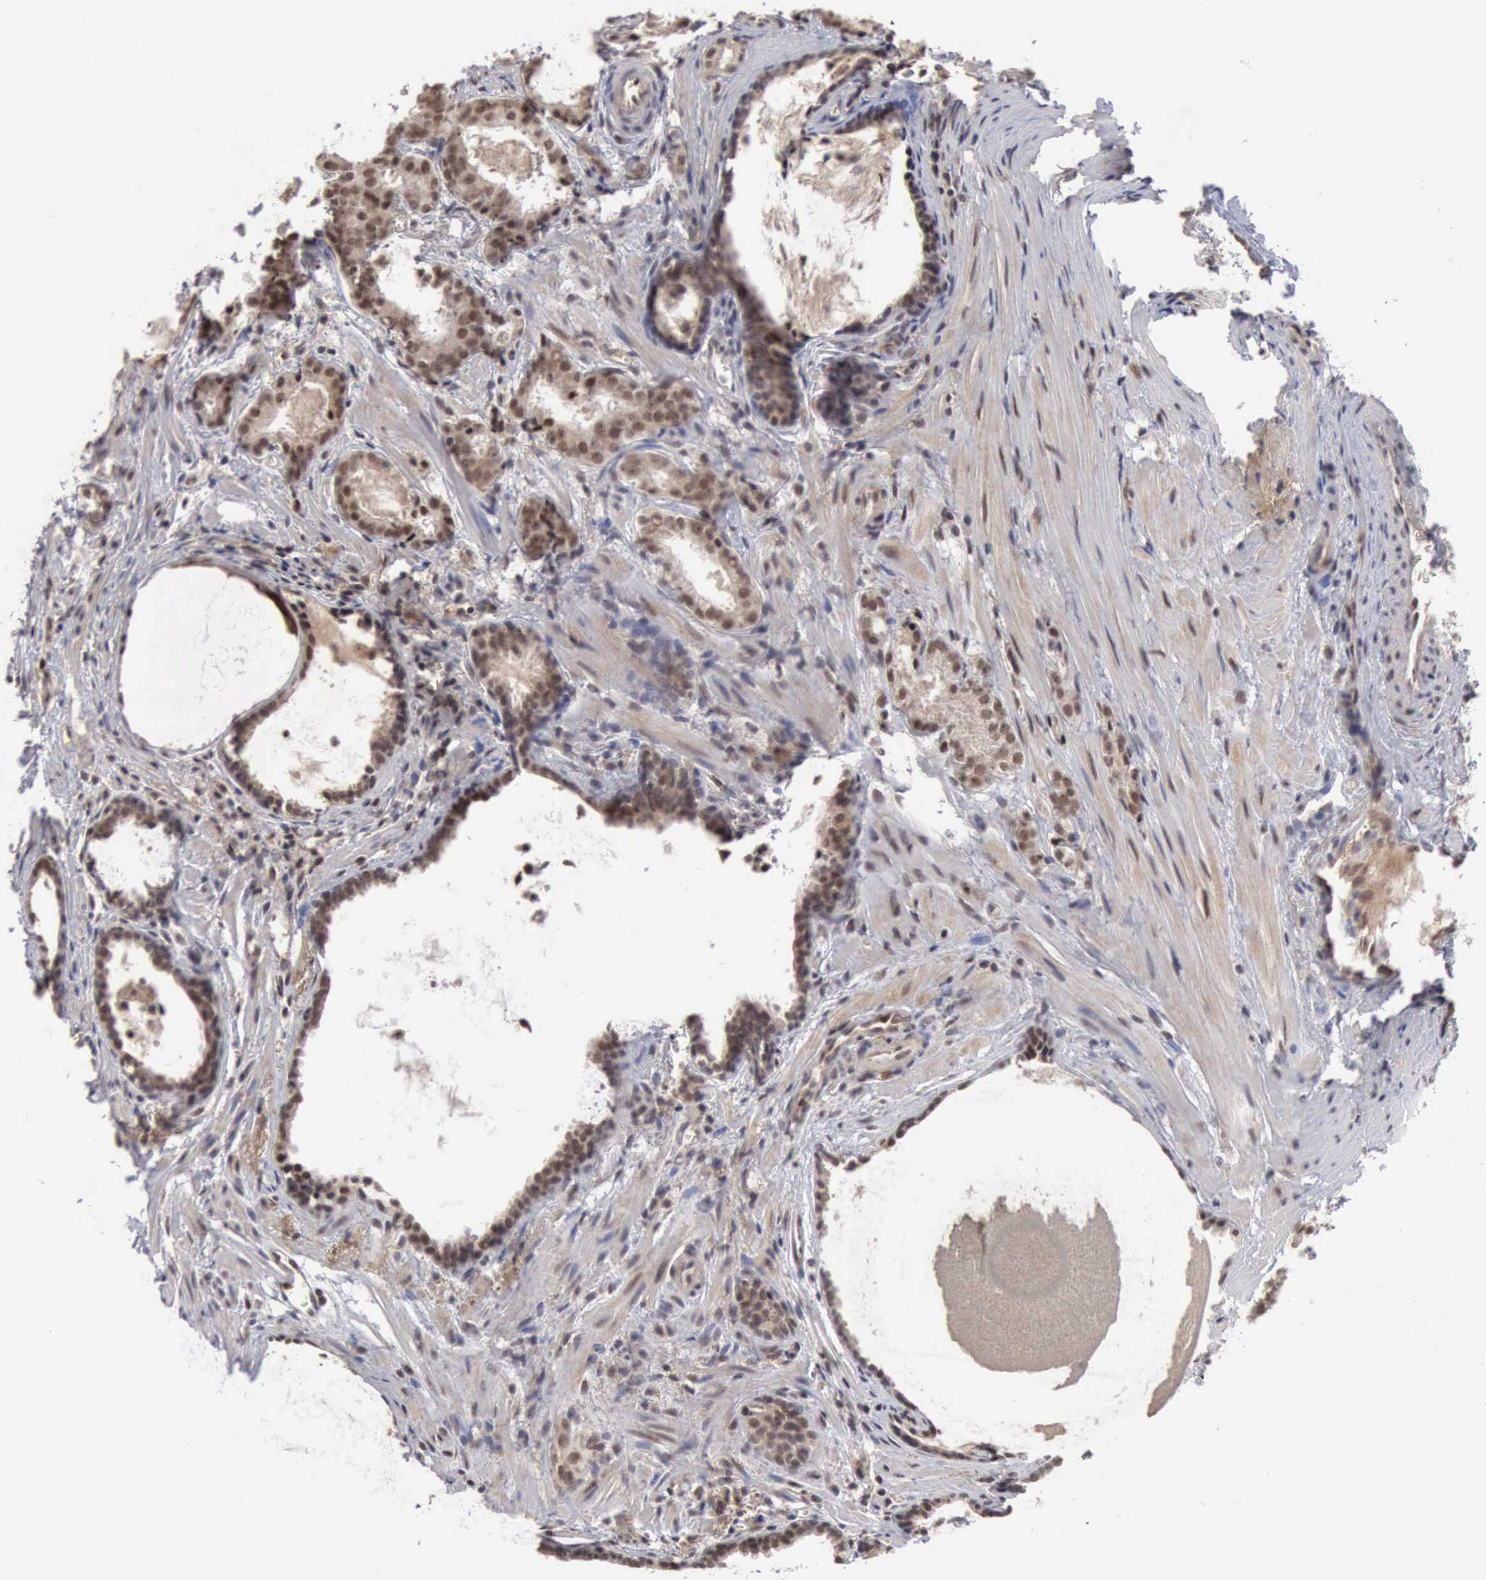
{"staining": {"intensity": "moderate", "quantity": ">75%", "location": "cytoplasmic/membranous,nuclear"}, "tissue": "prostate cancer", "cell_type": "Tumor cells", "image_type": "cancer", "snomed": [{"axis": "morphology", "description": "Adenocarcinoma, Medium grade"}, {"axis": "topography", "description": "Prostate"}], "caption": "Prostate medium-grade adenocarcinoma was stained to show a protein in brown. There is medium levels of moderate cytoplasmic/membranous and nuclear positivity in approximately >75% of tumor cells. (IHC, brightfield microscopy, high magnification).", "gene": "CDKN2A", "patient": {"sex": "male", "age": 64}}